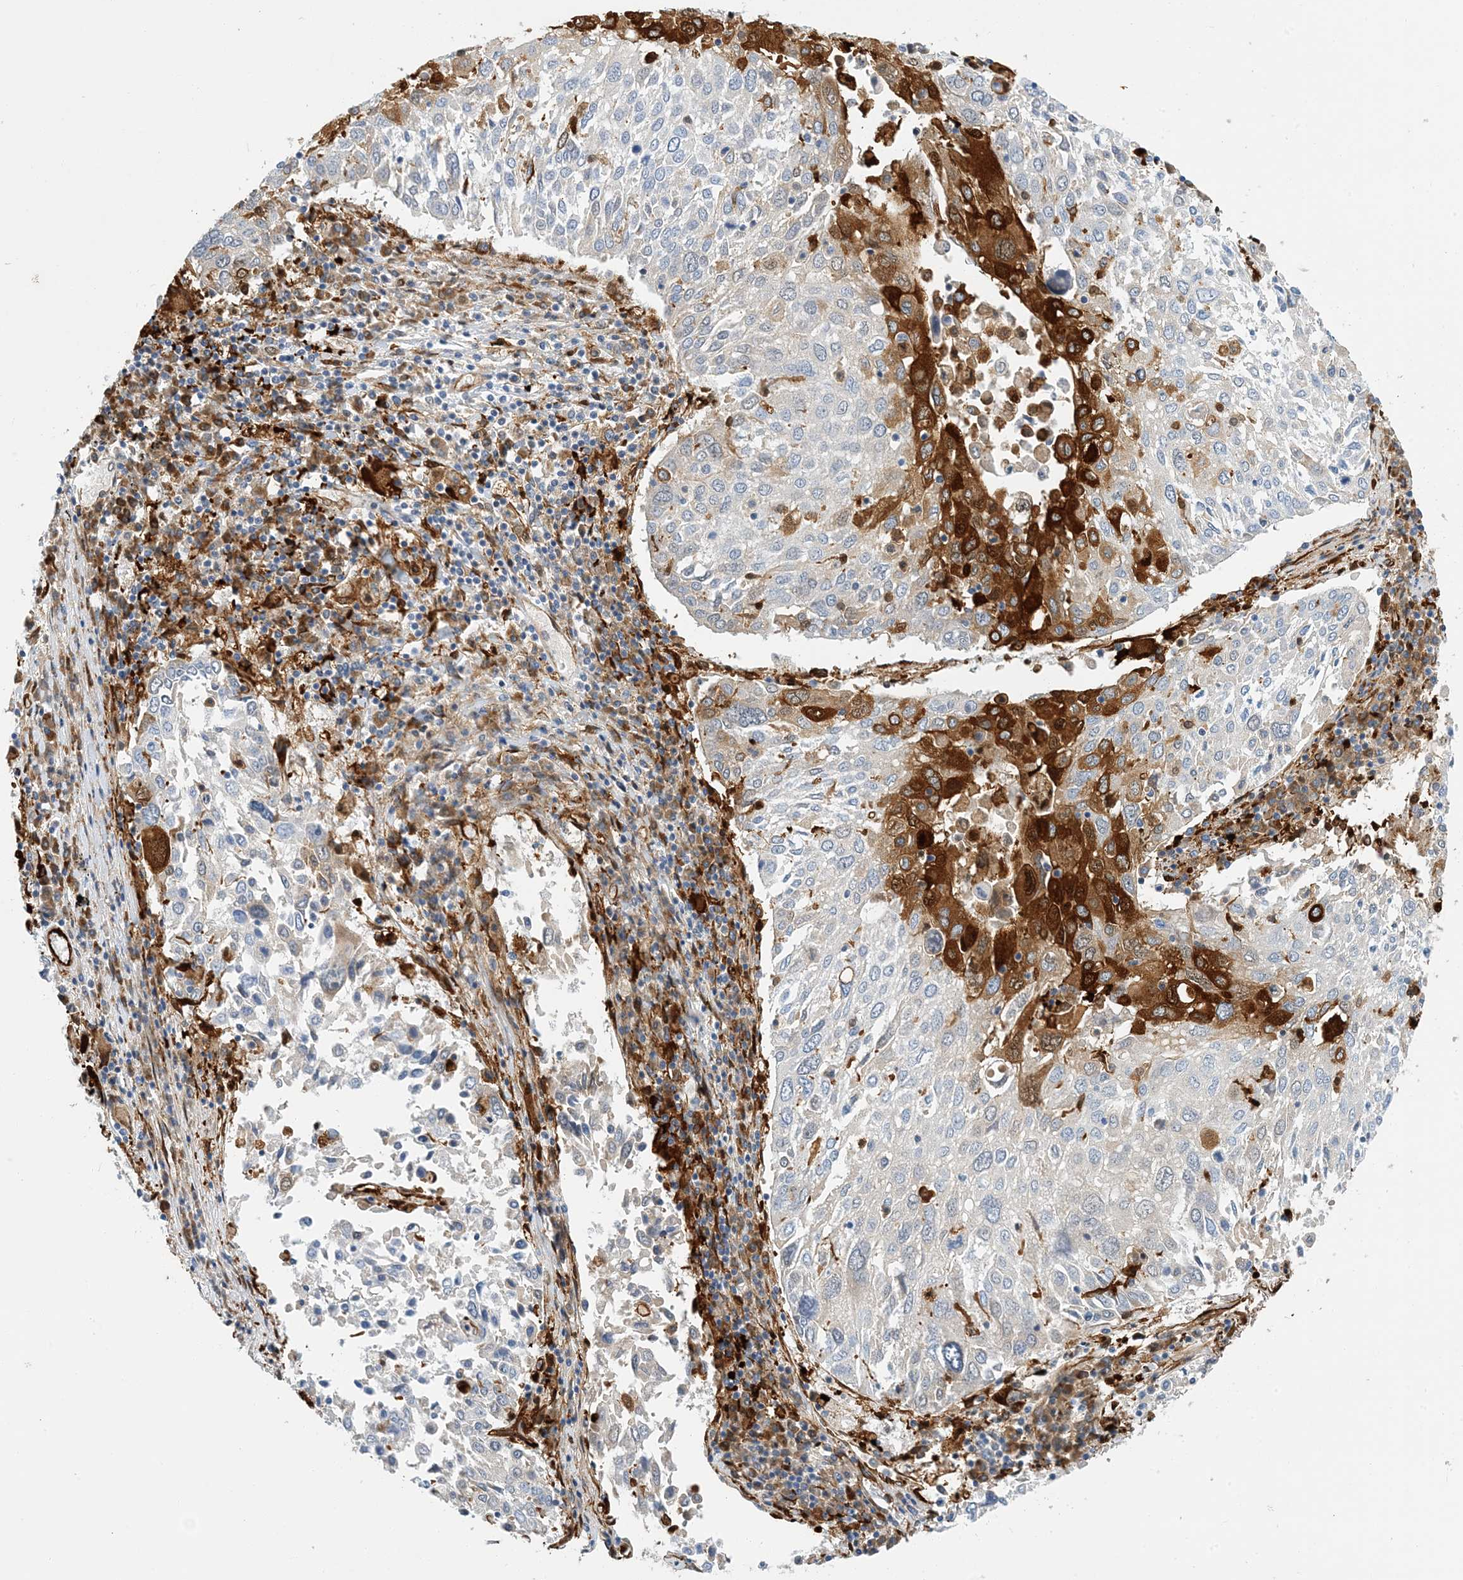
{"staining": {"intensity": "strong", "quantity": "<25%", "location": "cytoplasmic/membranous"}, "tissue": "lung cancer", "cell_type": "Tumor cells", "image_type": "cancer", "snomed": [{"axis": "morphology", "description": "Squamous cell carcinoma, NOS"}, {"axis": "topography", "description": "Lung"}], "caption": "Protein analysis of lung cancer (squamous cell carcinoma) tissue demonstrates strong cytoplasmic/membranous staining in about <25% of tumor cells. Immunohistochemistry (ihc) stains the protein of interest in brown and the nuclei are stained blue.", "gene": "PCDHA2", "patient": {"sex": "male", "age": 65}}